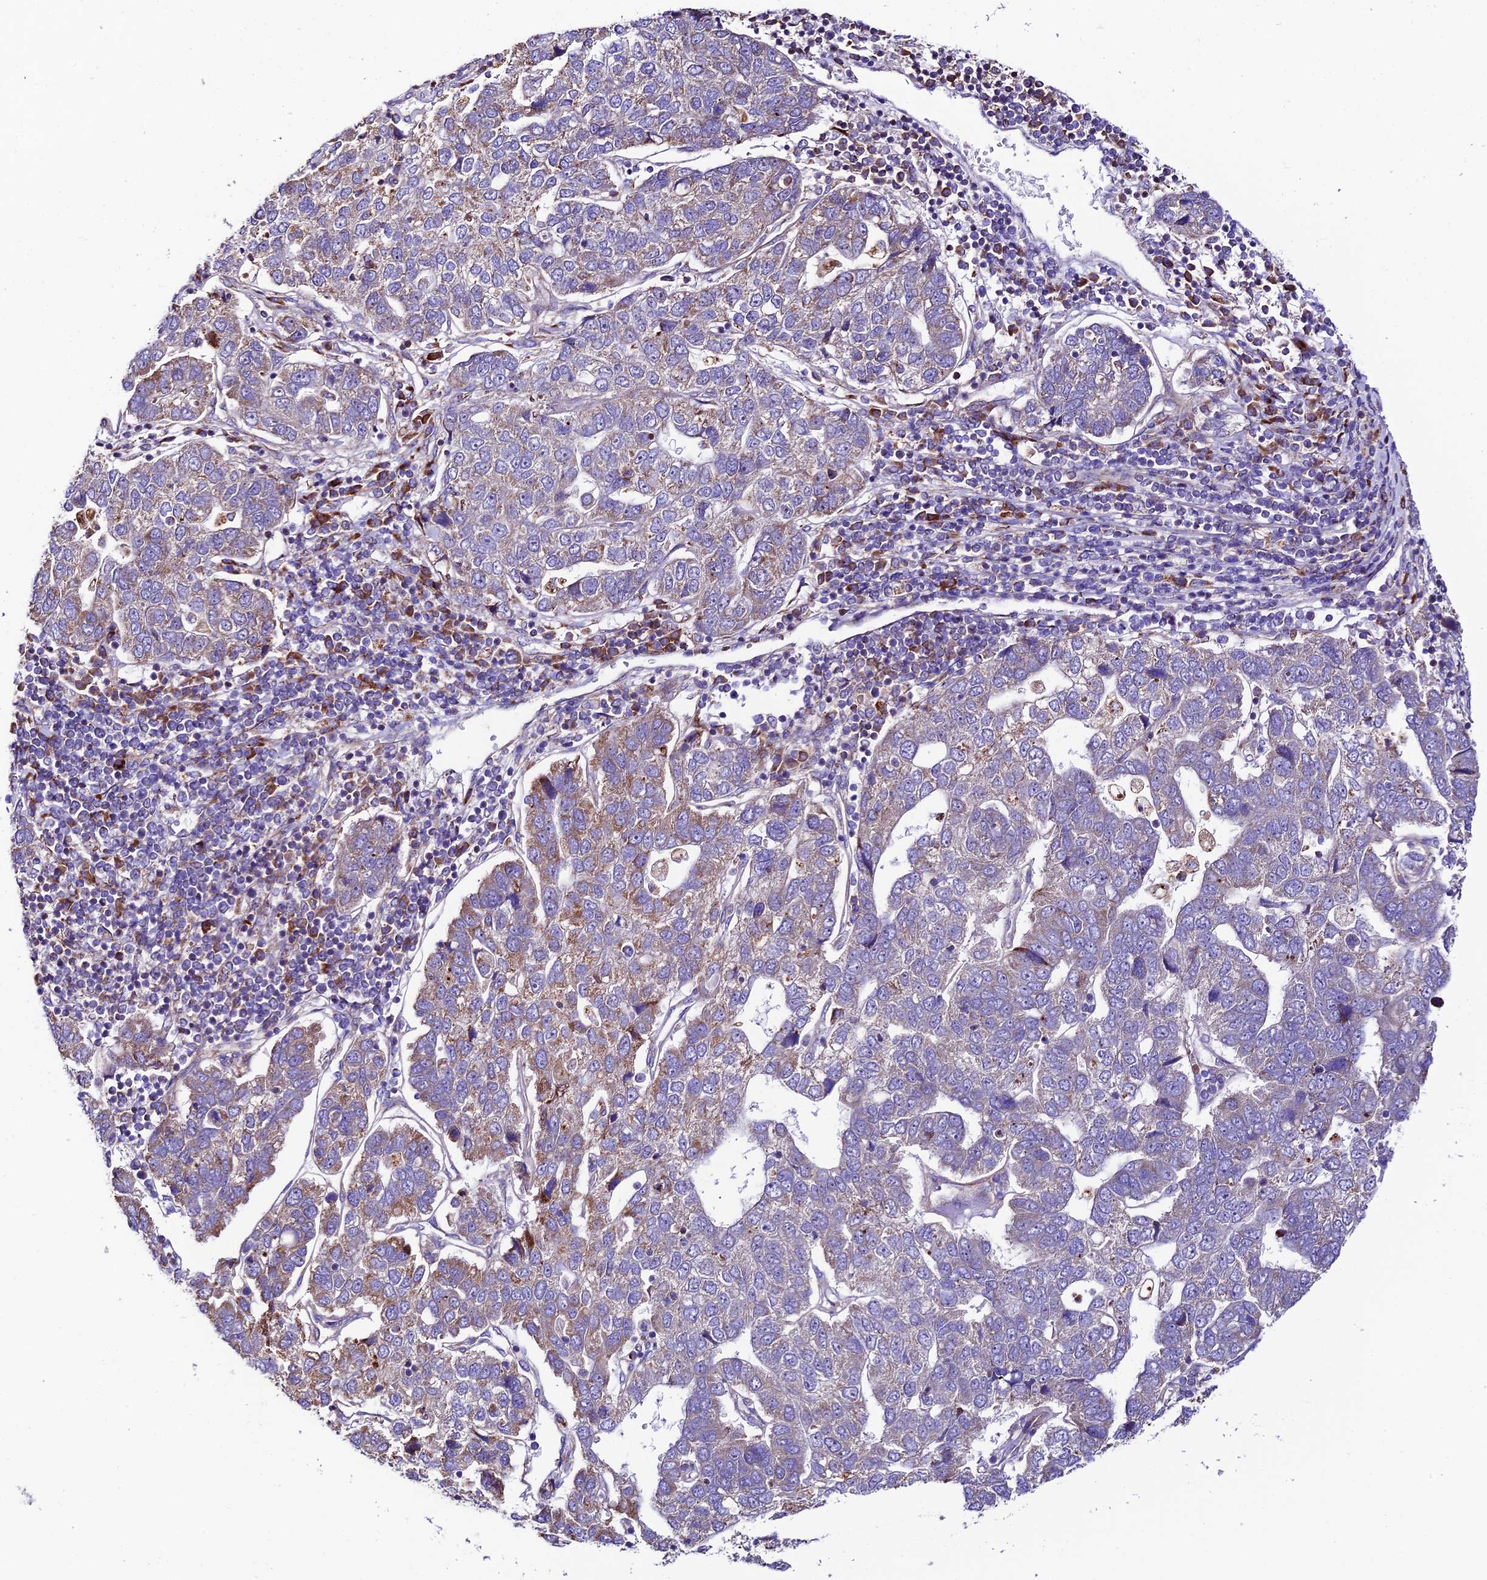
{"staining": {"intensity": "moderate", "quantity": "25%-75%", "location": "cytoplasmic/membranous"}, "tissue": "pancreatic cancer", "cell_type": "Tumor cells", "image_type": "cancer", "snomed": [{"axis": "morphology", "description": "Adenocarcinoma, NOS"}, {"axis": "topography", "description": "Pancreas"}], "caption": "Brown immunohistochemical staining in human pancreatic cancer (adenocarcinoma) shows moderate cytoplasmic/membranous staining in approximately 25%-75% of tumor cells. Nuclei are stained in blue.", "gene": "VPS13C", "patient": {"sex": "female", "age": 61}}